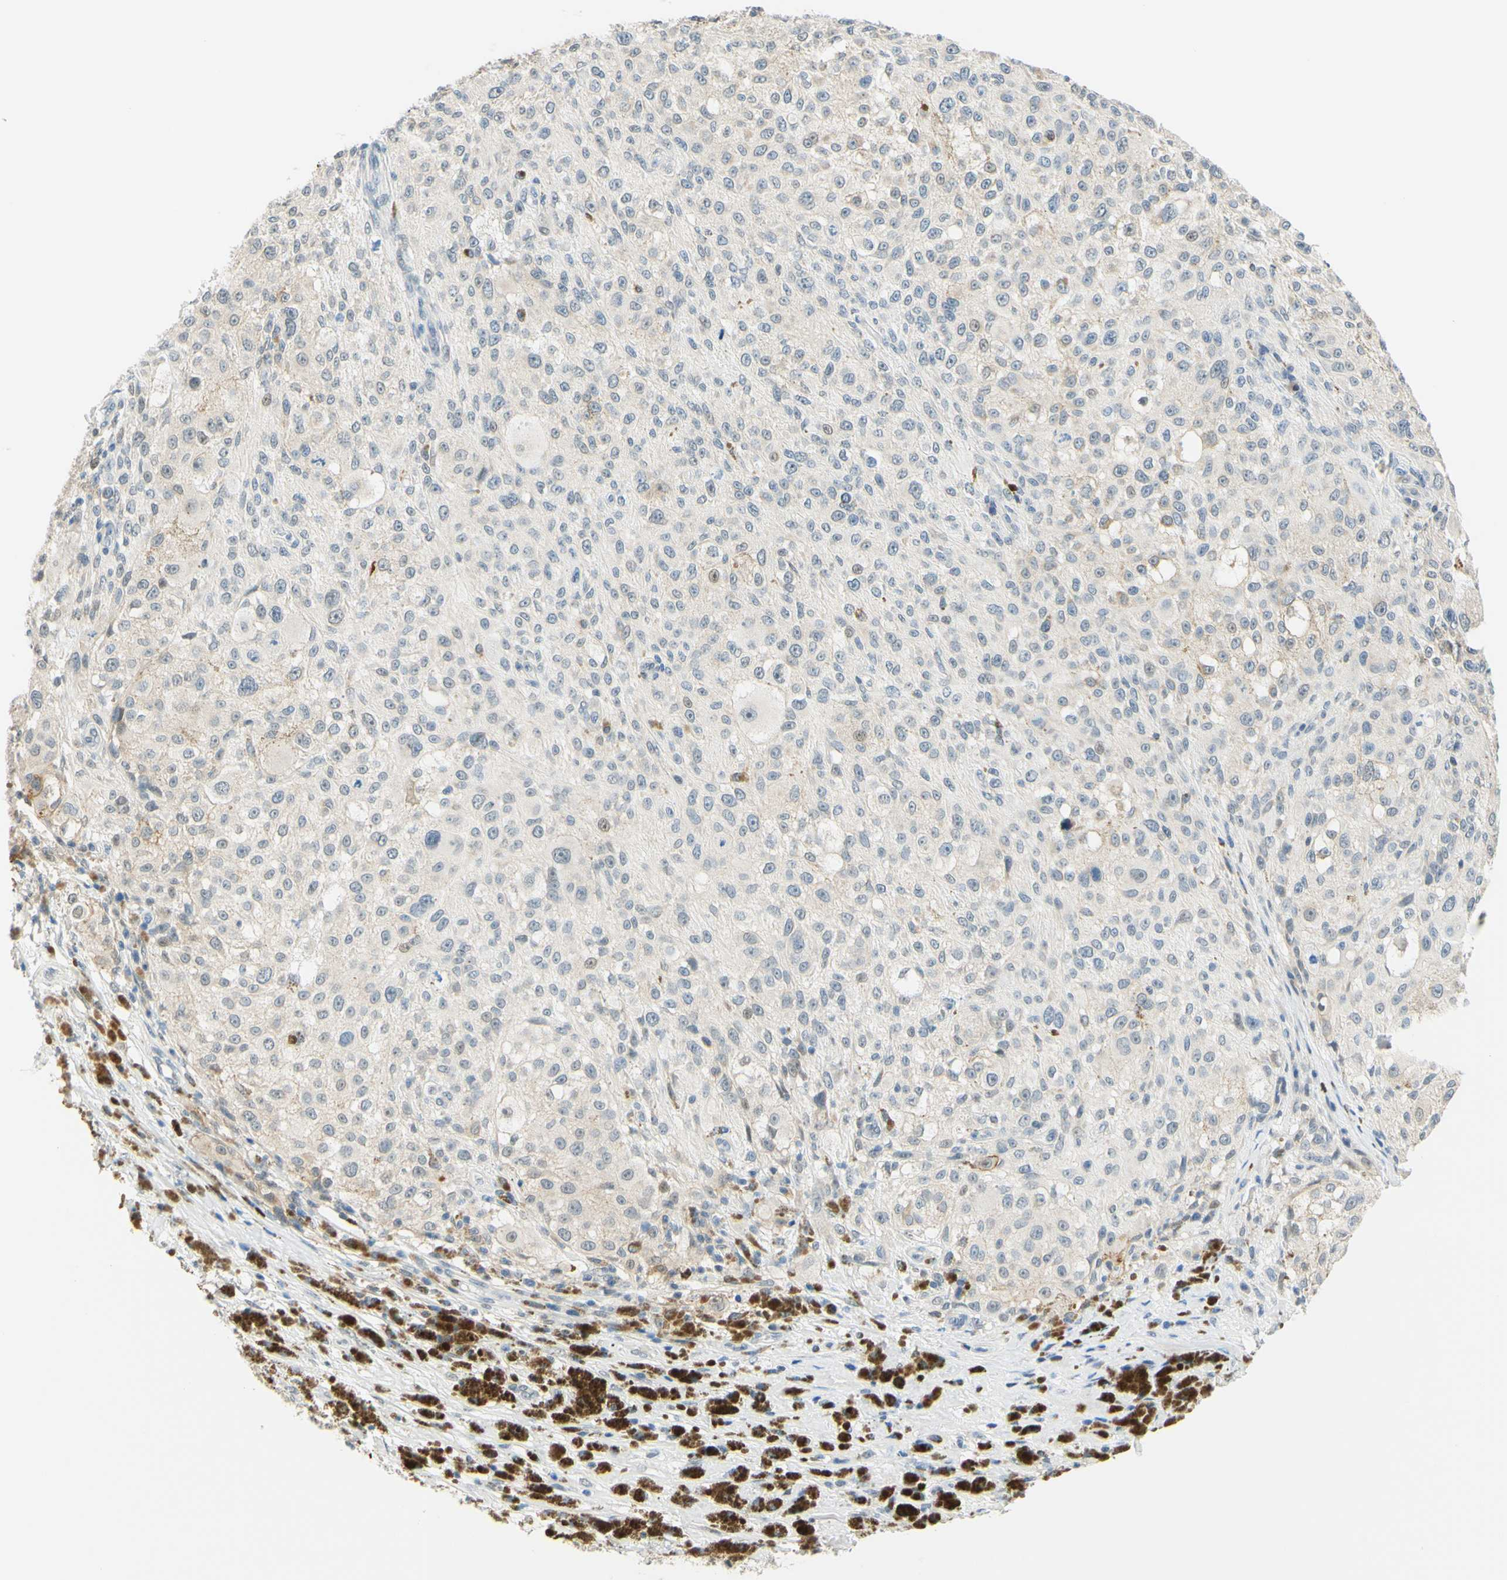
{"staining": {"intensity": "weak", "quantity": "<25%", "location": "cytoplasmic/membranous"}, "tissue": "melanoma", "cell_type": "Tumor cells", "image_type": "cancer", "snomed": [{"axis": "morphology", "description": "Necrosis, NOS"}, {"axis": "morphology", "description": "Malignant melanoma, NOS"}, {"axis": "topography", "description": "Skin"}], "caption": "Immunohistochemistry (IHC) of human melanoma exhibits no expression in tumor cells.", "gene": "TREM2", "patient": {"sex": "female", "age": 87}}